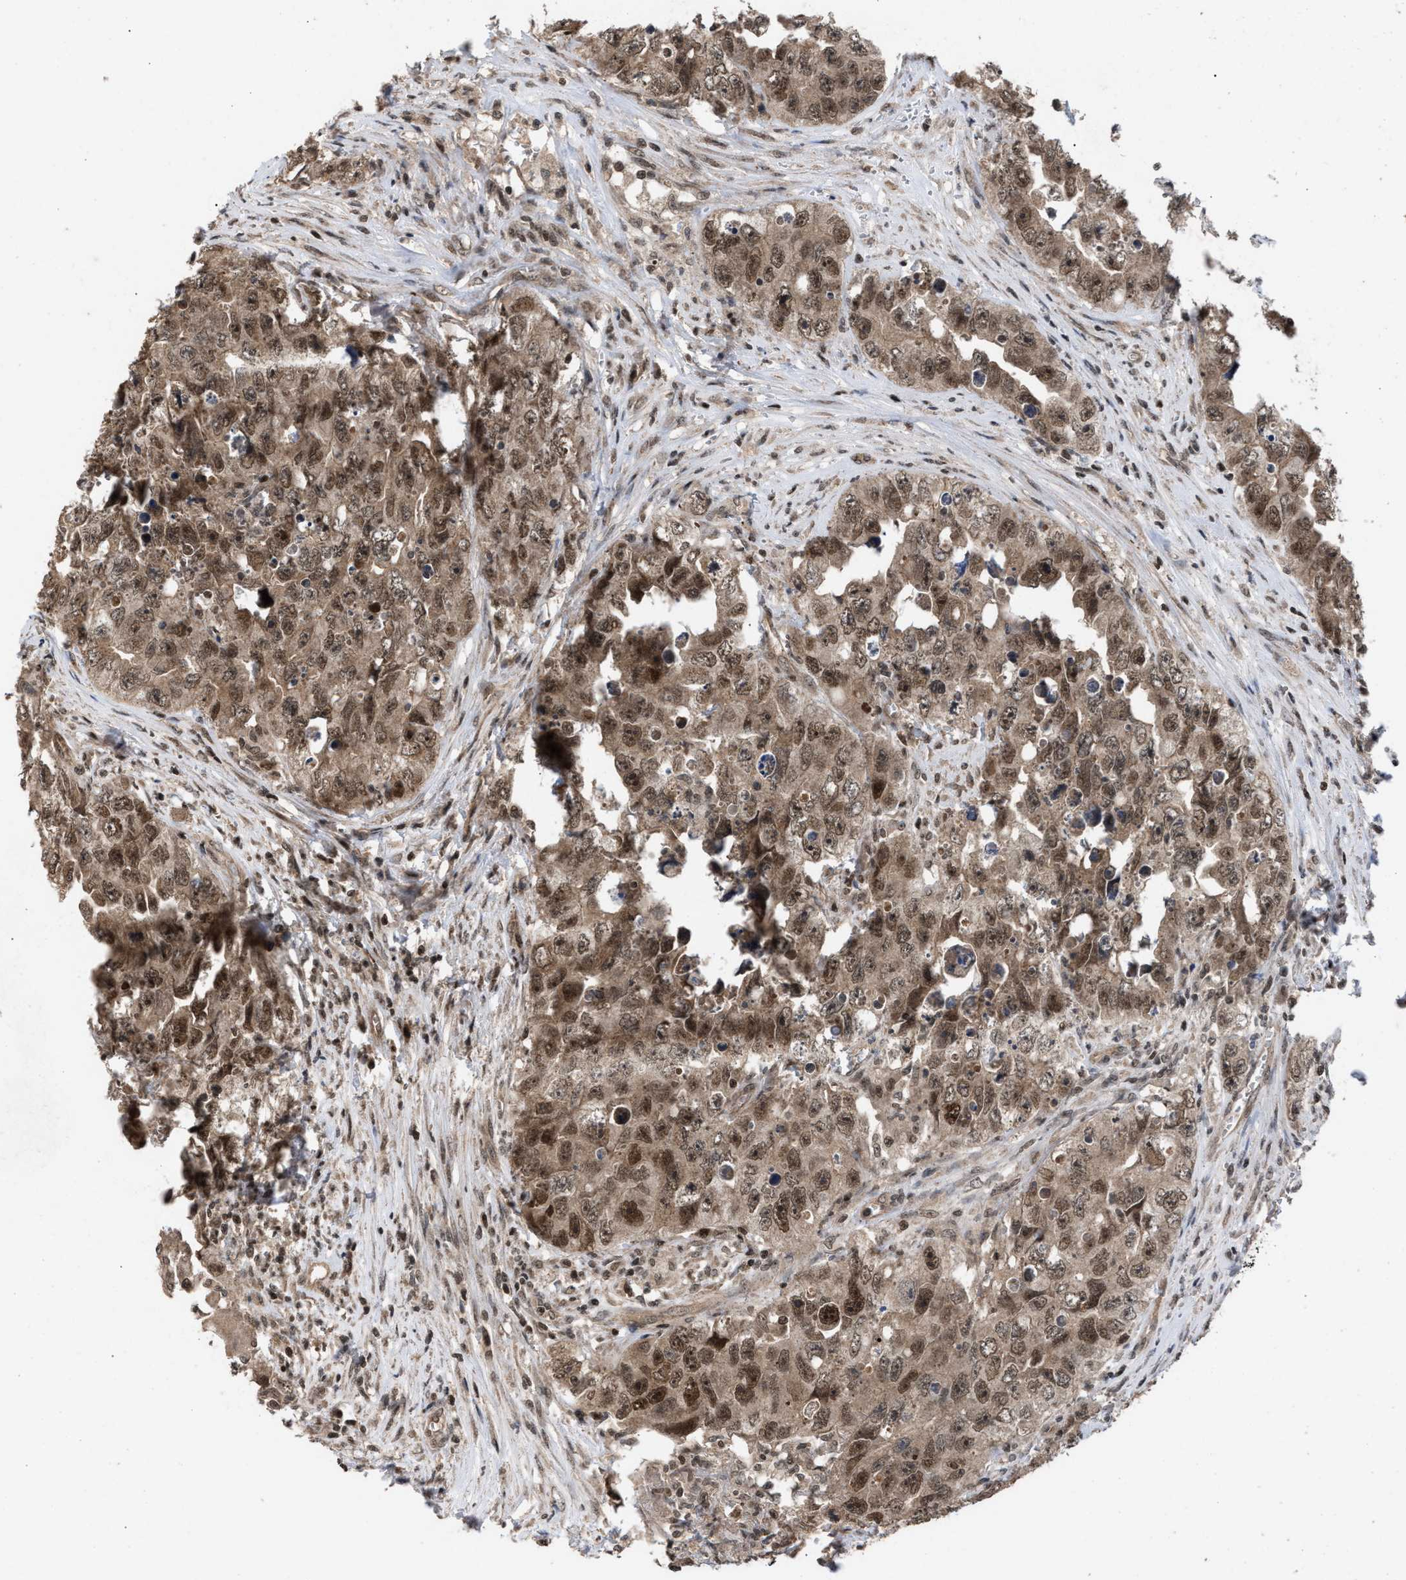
{"staining": {"intensity": "moderate", "quantity": ">75%", "location": "cytoplasmic/membranous,nuclear"}, "tissue": "testis cancer", "cell_type": "Tumor cells", "image_type": "cancer", "snomed": [{"axis": "morphology", "description": "Seminoma, NOS"}, {"axis": "morphology", "description": "Carcinoma, Embryonal, NOS"}, {"axis": "topography", "description": "Testis"}], "caption": "There is medium levels of moderate cytoplasmic/membranous and nuclear staining in tumor cells of testis cancer (embryonal carcinoma), as demonstrated by immunohistochemical staining (brown color).", "gene": "C9orf78", "patient": {"sex": "male", "age": 43}}